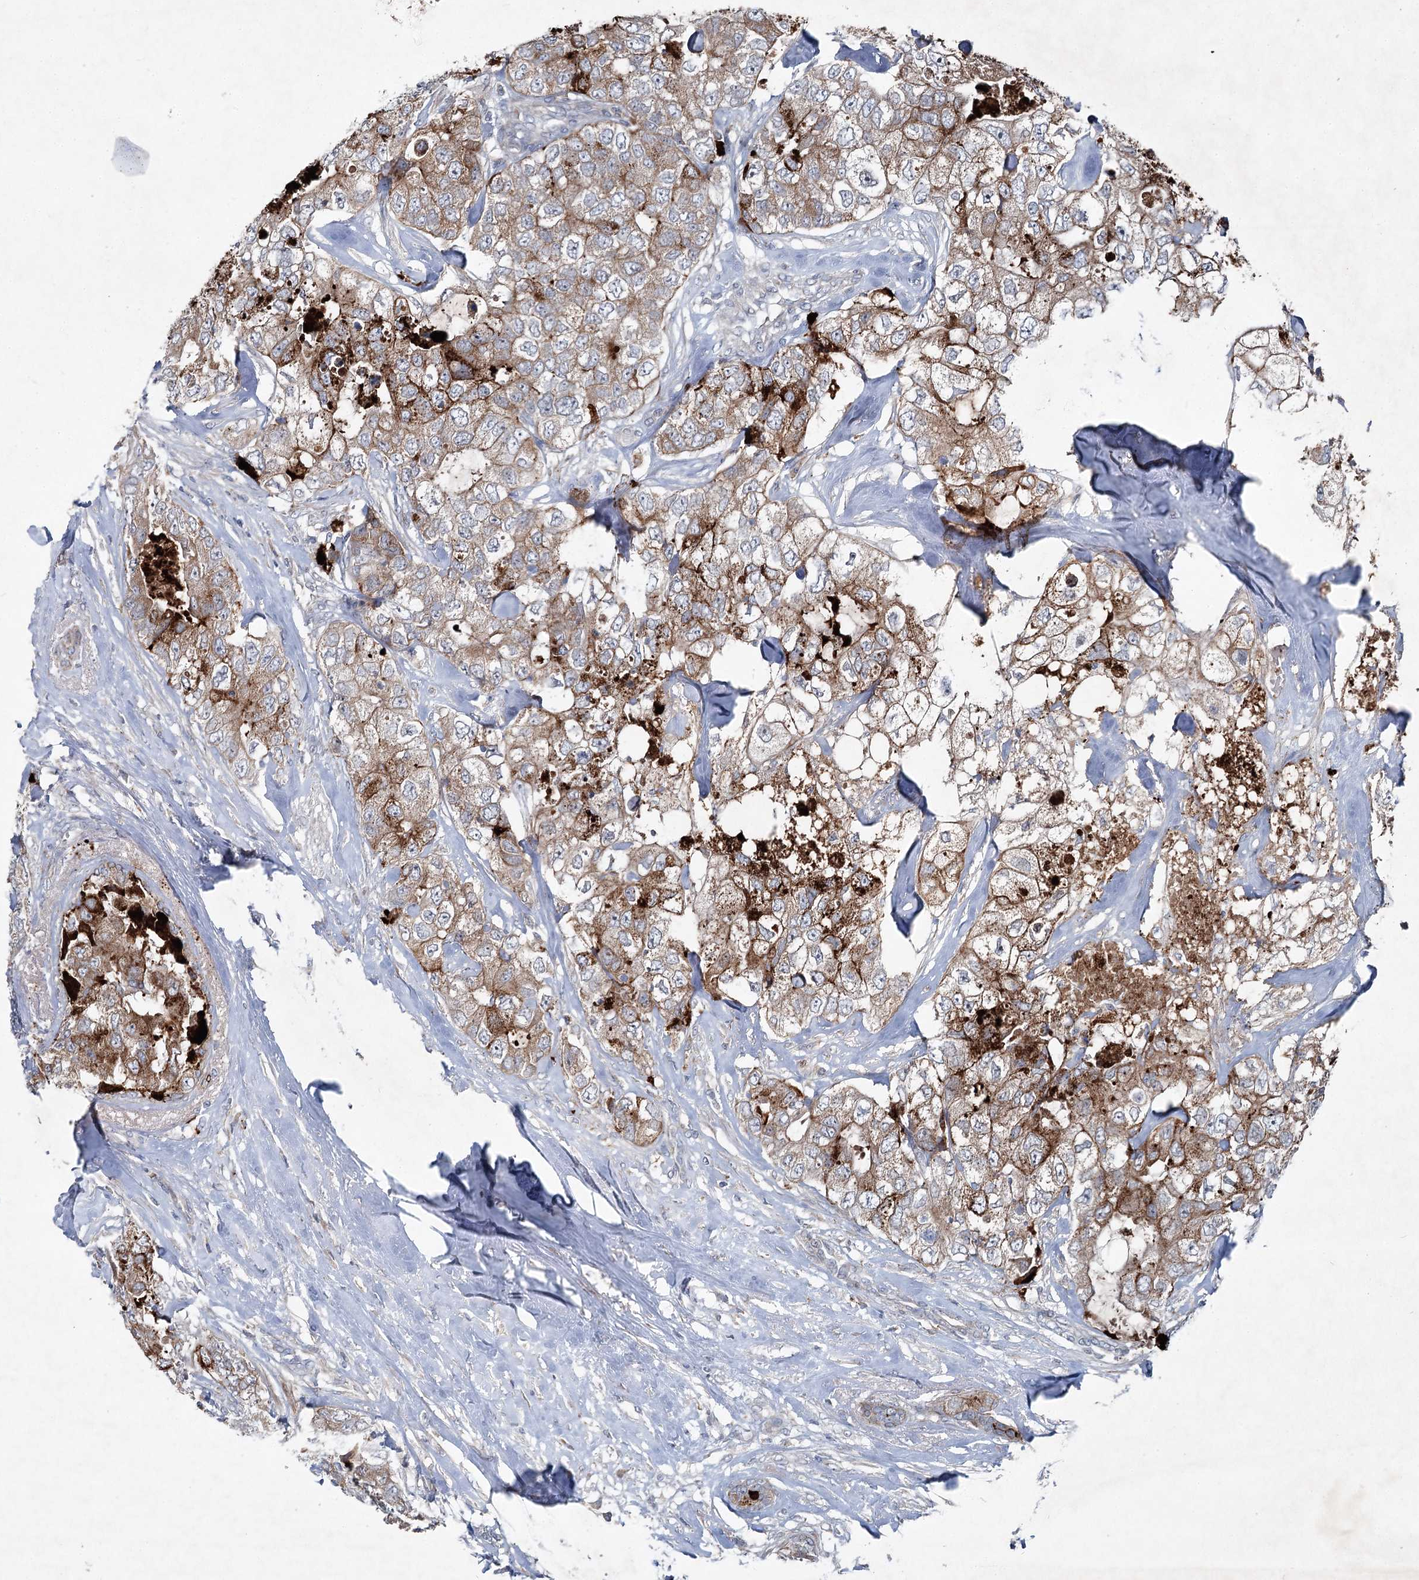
{"staining": {"intensity": "moderate", "quantity": ">75%", "location": "cytoplasmic/membranous"}, "tissue": "breast cancer", "cell_type": "Tumor cells", "image_type": "cancer", "snomed": [{"axis": "morphology", "description": "Duct carcinoma"}, {"axis": "topography", "description": "Breast"}], "caption": "Moderate cytoplasmic/membranous positivity is seen in about >75% of tumor cells in breast cancer (invasive ductal carcinoma).", "gene": "PLA2G12A", "patient": {"sex": "female", "age": 62}}